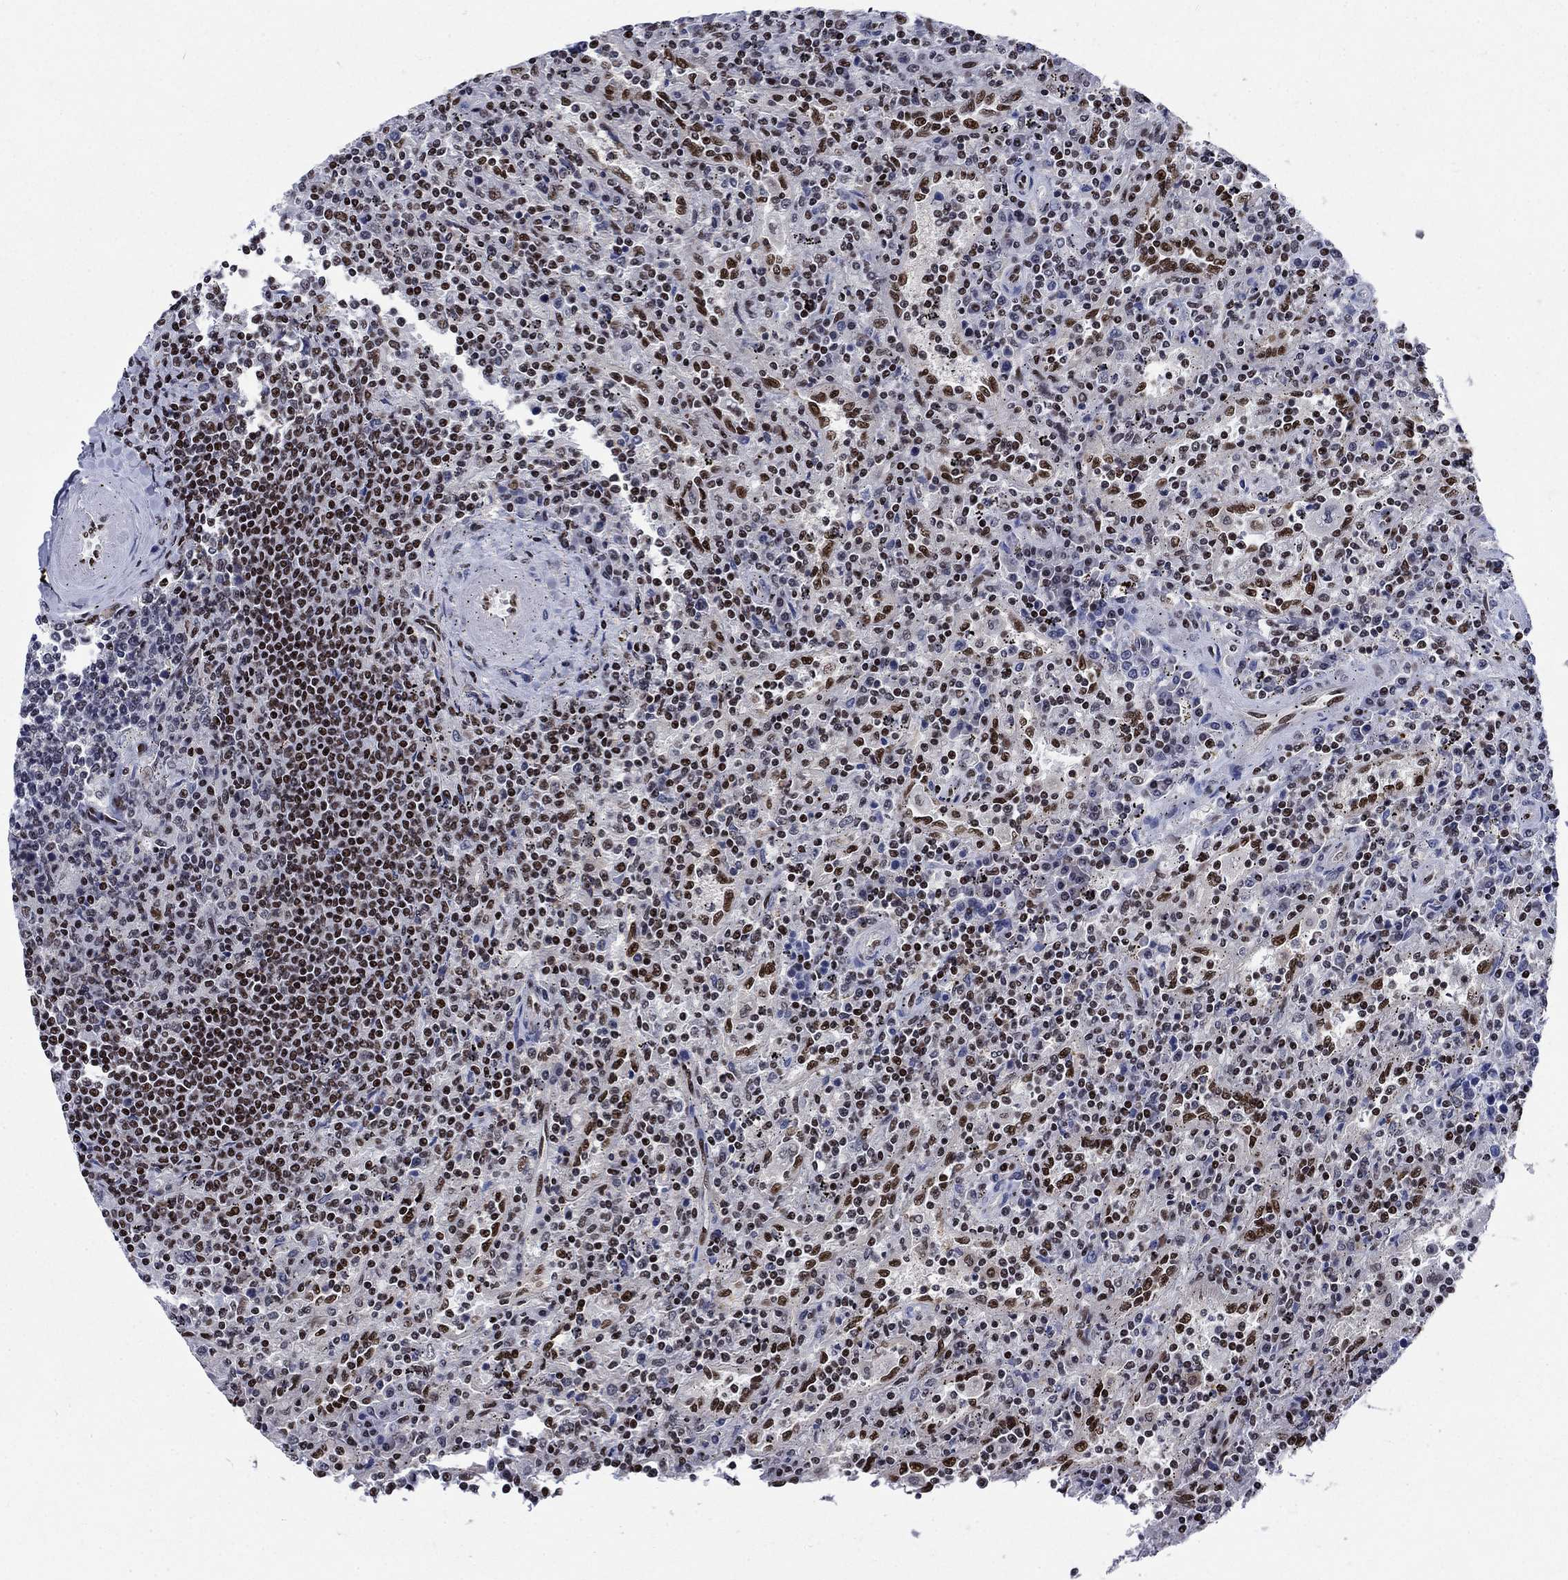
{"staining": {"intensity": "strong", "quantity": "25%-75%", "location": "nuclear"}, "tissue": "lymphoma", "cell_type": "Tumor cells", "image_type": "cancer", "snomed": [{"axis": "morphology", "description": "Malignant lymphoma, non-Hodgkin's type, Low grade"}, {"axis": "topography", "description": "Spleen"}], "caption": "Human malignant lymphoma, non-Hodgkin's type (low-grade) stained with a protein marker reveals strong staining in tumor cells.", "gene": "RPRD1B", "patient": {"sex": "male", "age": 62}}